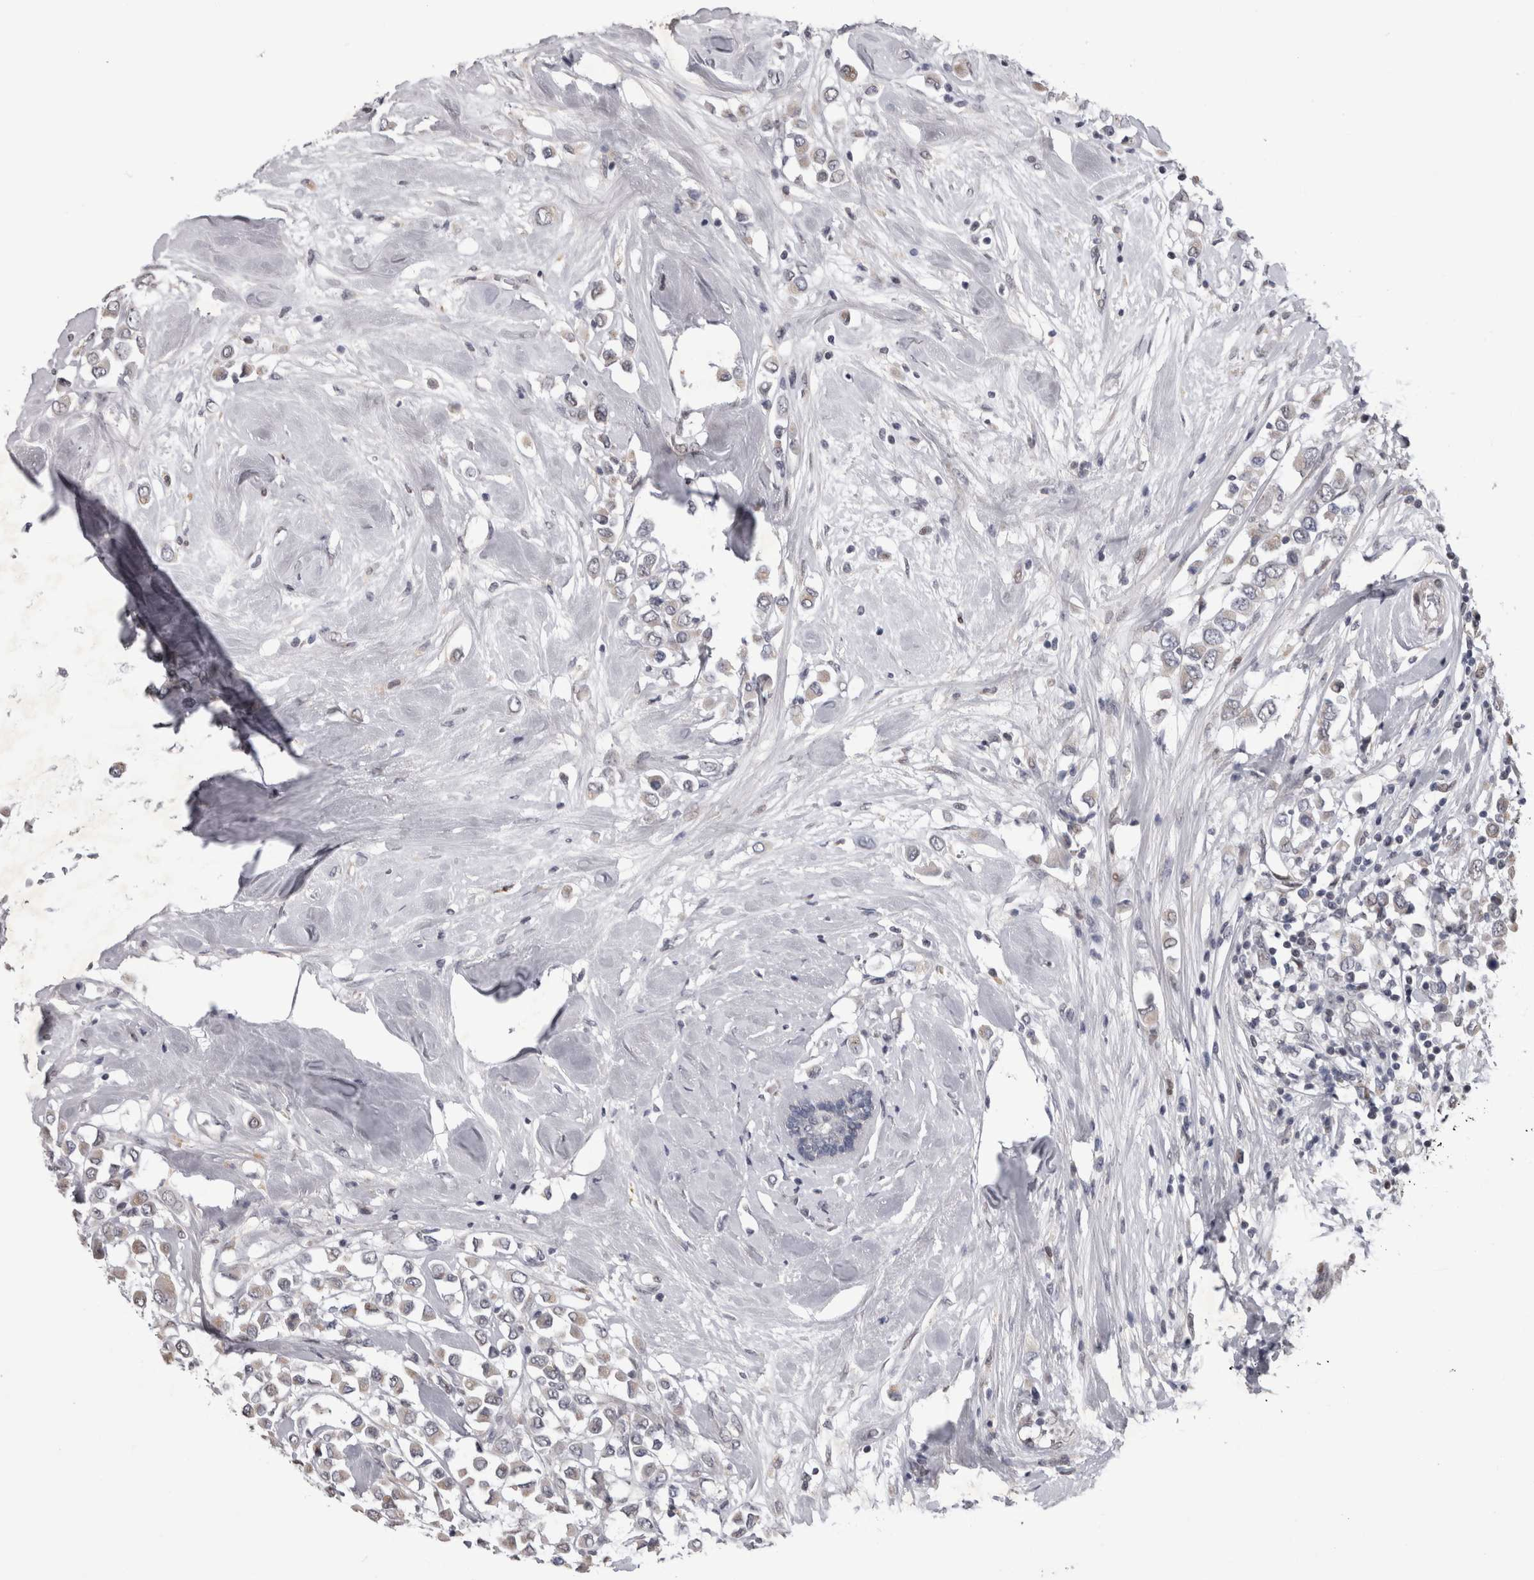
{"staining": {"intensity": "weak", "quantity": "<25%", "location": "cytoplasmic/membranous"}, "tissue": "breast cancer", "cell_type": "Tumor cells", "image_type": "cancer", "snomed": [{"axis": "morphology", "description": "Duct carcinoma"}, {"axis": "topography", "description": "Breast"}], "caption": "DAB immunohistochemical staining of human infiltrating ductal carcinoma (breast) displays no significant staining in tumor cells. (Brightfield microscopy of DAB (3,3'-diaminobenzidine) immunohistochemistry (IHC) at high magnification).", "gene": "IFI44", "patient": {"sex": "female", "age": 61}}